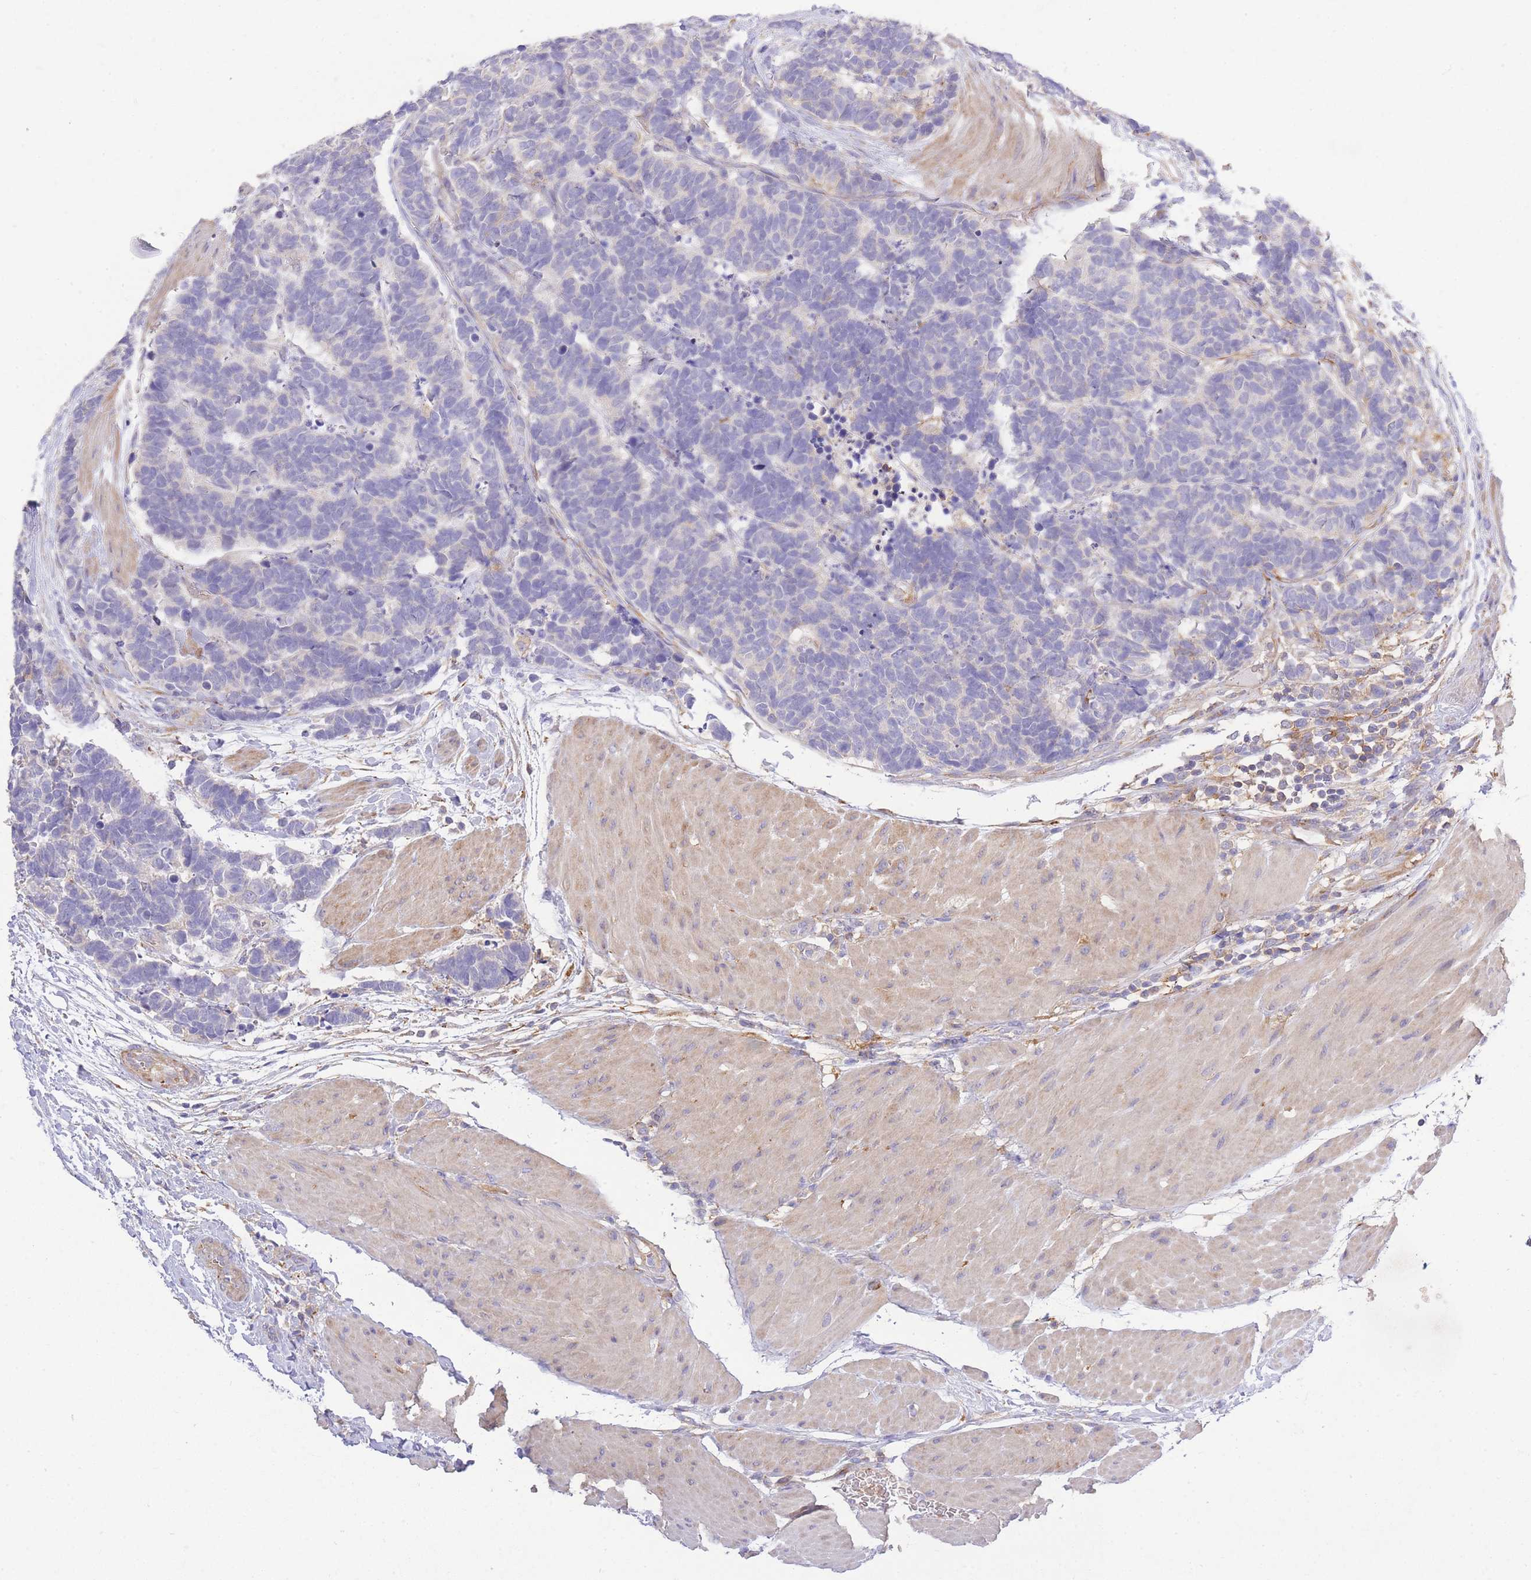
{"staining": {"intensity": "negative", "quantity": "none", "location": "none"}, "tissue": "carcinoid", "cell_type": "Tumor cells", "image_type": "cancer", "snomed": [{"axis": "morphology", "description": "Carcinoid, malignant, NOS"}, {"axis": "topography", "description": "Pancreas"}], "caption": "This histopathology image is of malignant carcinoid stained with IHC to label a protein in brown with the nuclei are counter-stained blue. There is no staining in tumor cells.", "gene": "INSYN2B", "patient": {"sex": "male", "age": 41}}